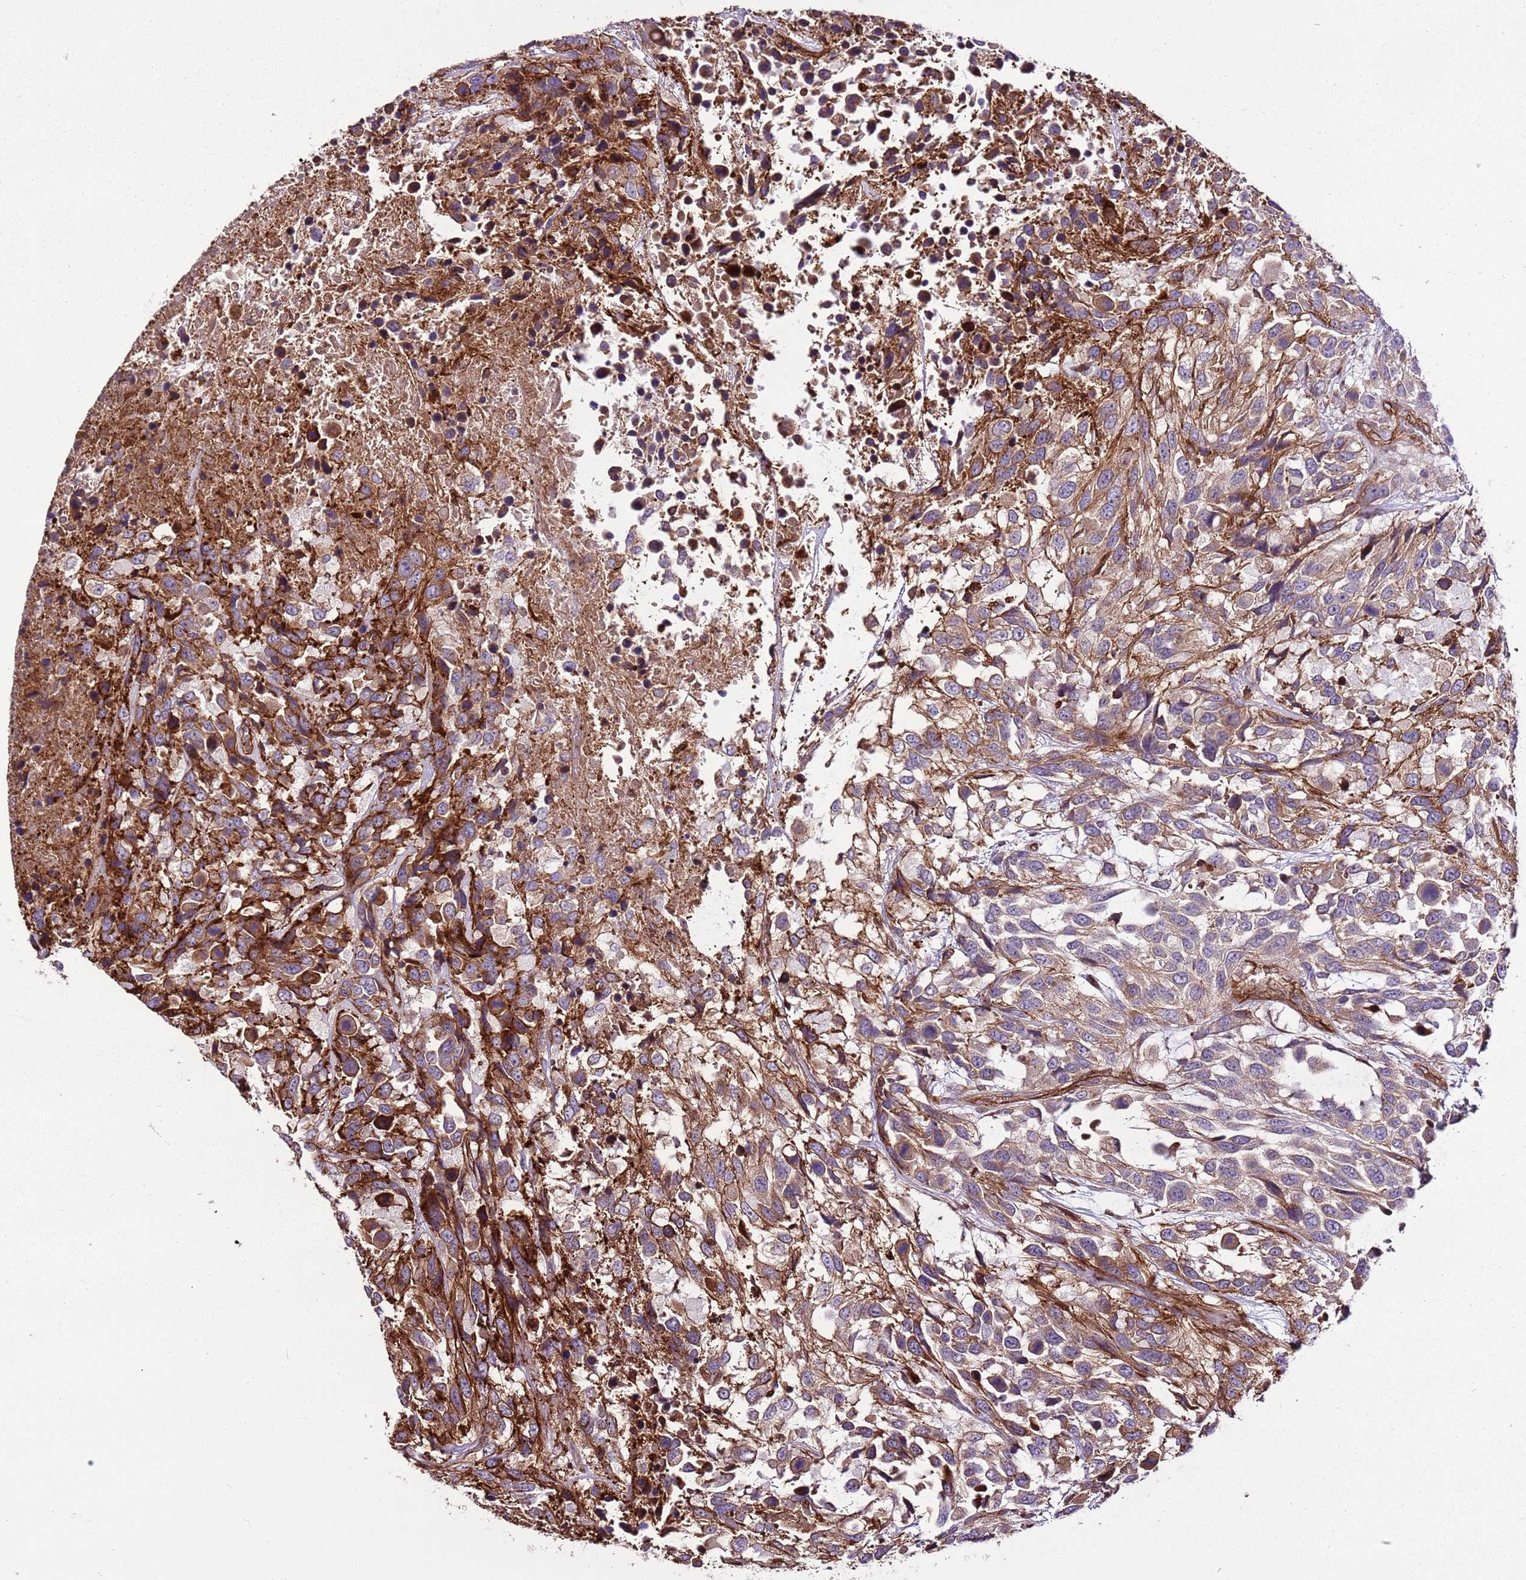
{"staining": {"intensity": "moderate", "quantity": ">75%", "location": "cytoplasmic/membranous"}, "tissue": "urothelial cancer", "cell_type": "Tumor cells", "image_type": "cancer", "snomed": [{"axis": "morphology", "description": "Urothelial carcinoma, High grade"}, {"axis": "topography", "description": "Urinary bladder"}], "caption": "Immunohistochemistry of human urothelial cancer exhibits medium levels of moderate cytoplasmic/membranous staining in approximately >75% of tumor cells. (Brightfield microscopy of DAB IHC at high magnification).", "gene": "ZNF827", "patient": {"sex": "female", "age": 70}}